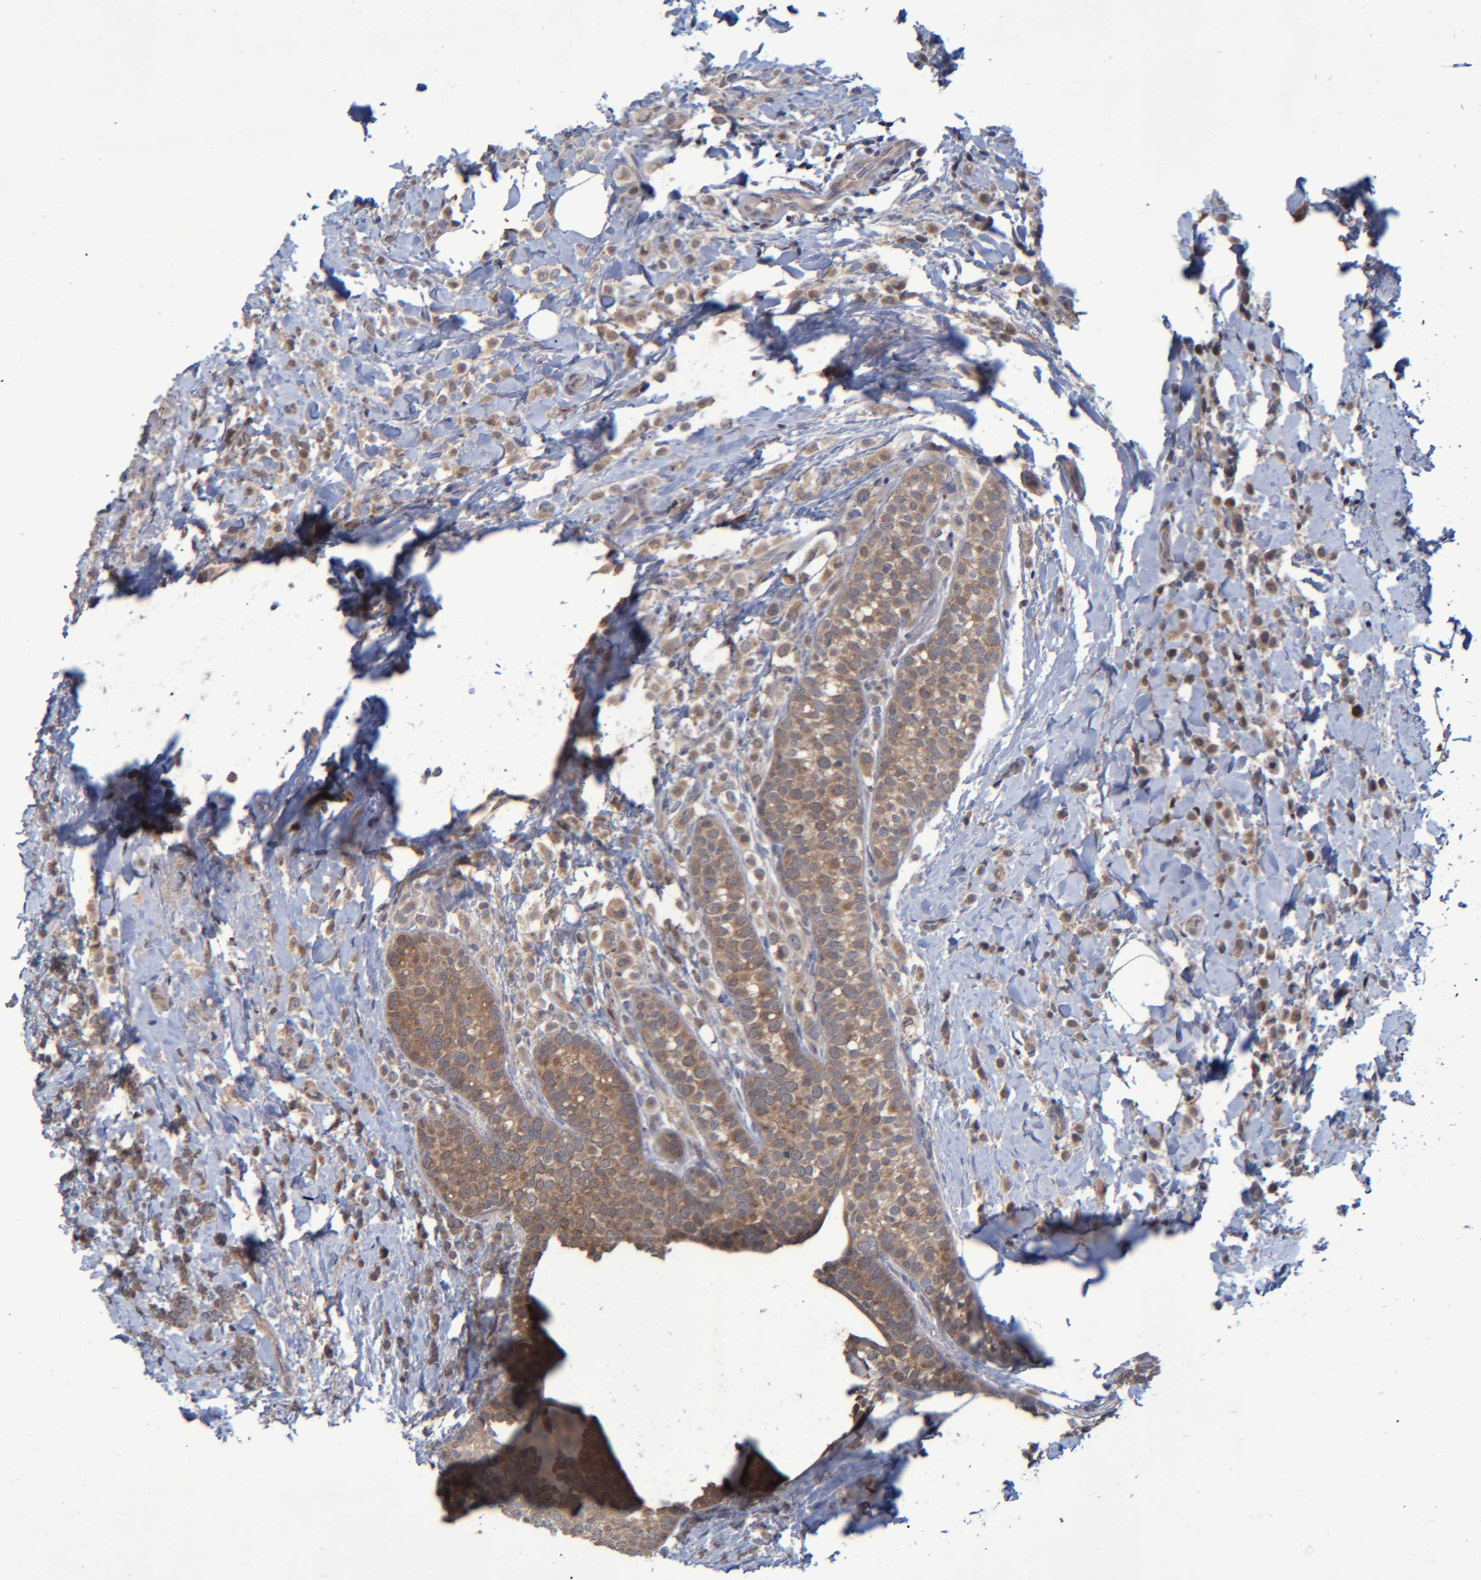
{"staining": {"intensity": "moderate", "quantity": ">75%", "location": "cytoplasmic/membranous"}, "tissue": "breast cancer", "cell_type": "Tumor cells", "image_type": "cancer", "snomed": [{"axis": "morphology", "description": "Lobular carcinoma"}, {"axis": "topography", "description": "Breast"}], "caption": "Lobular carcinoma (breast) tissue demonstrates moderate cytoplasmic/membranous positivity in approximately >75% of tumor cells", "gene": "PCYT2", "patient": {"sex": "female", "age": 50}}